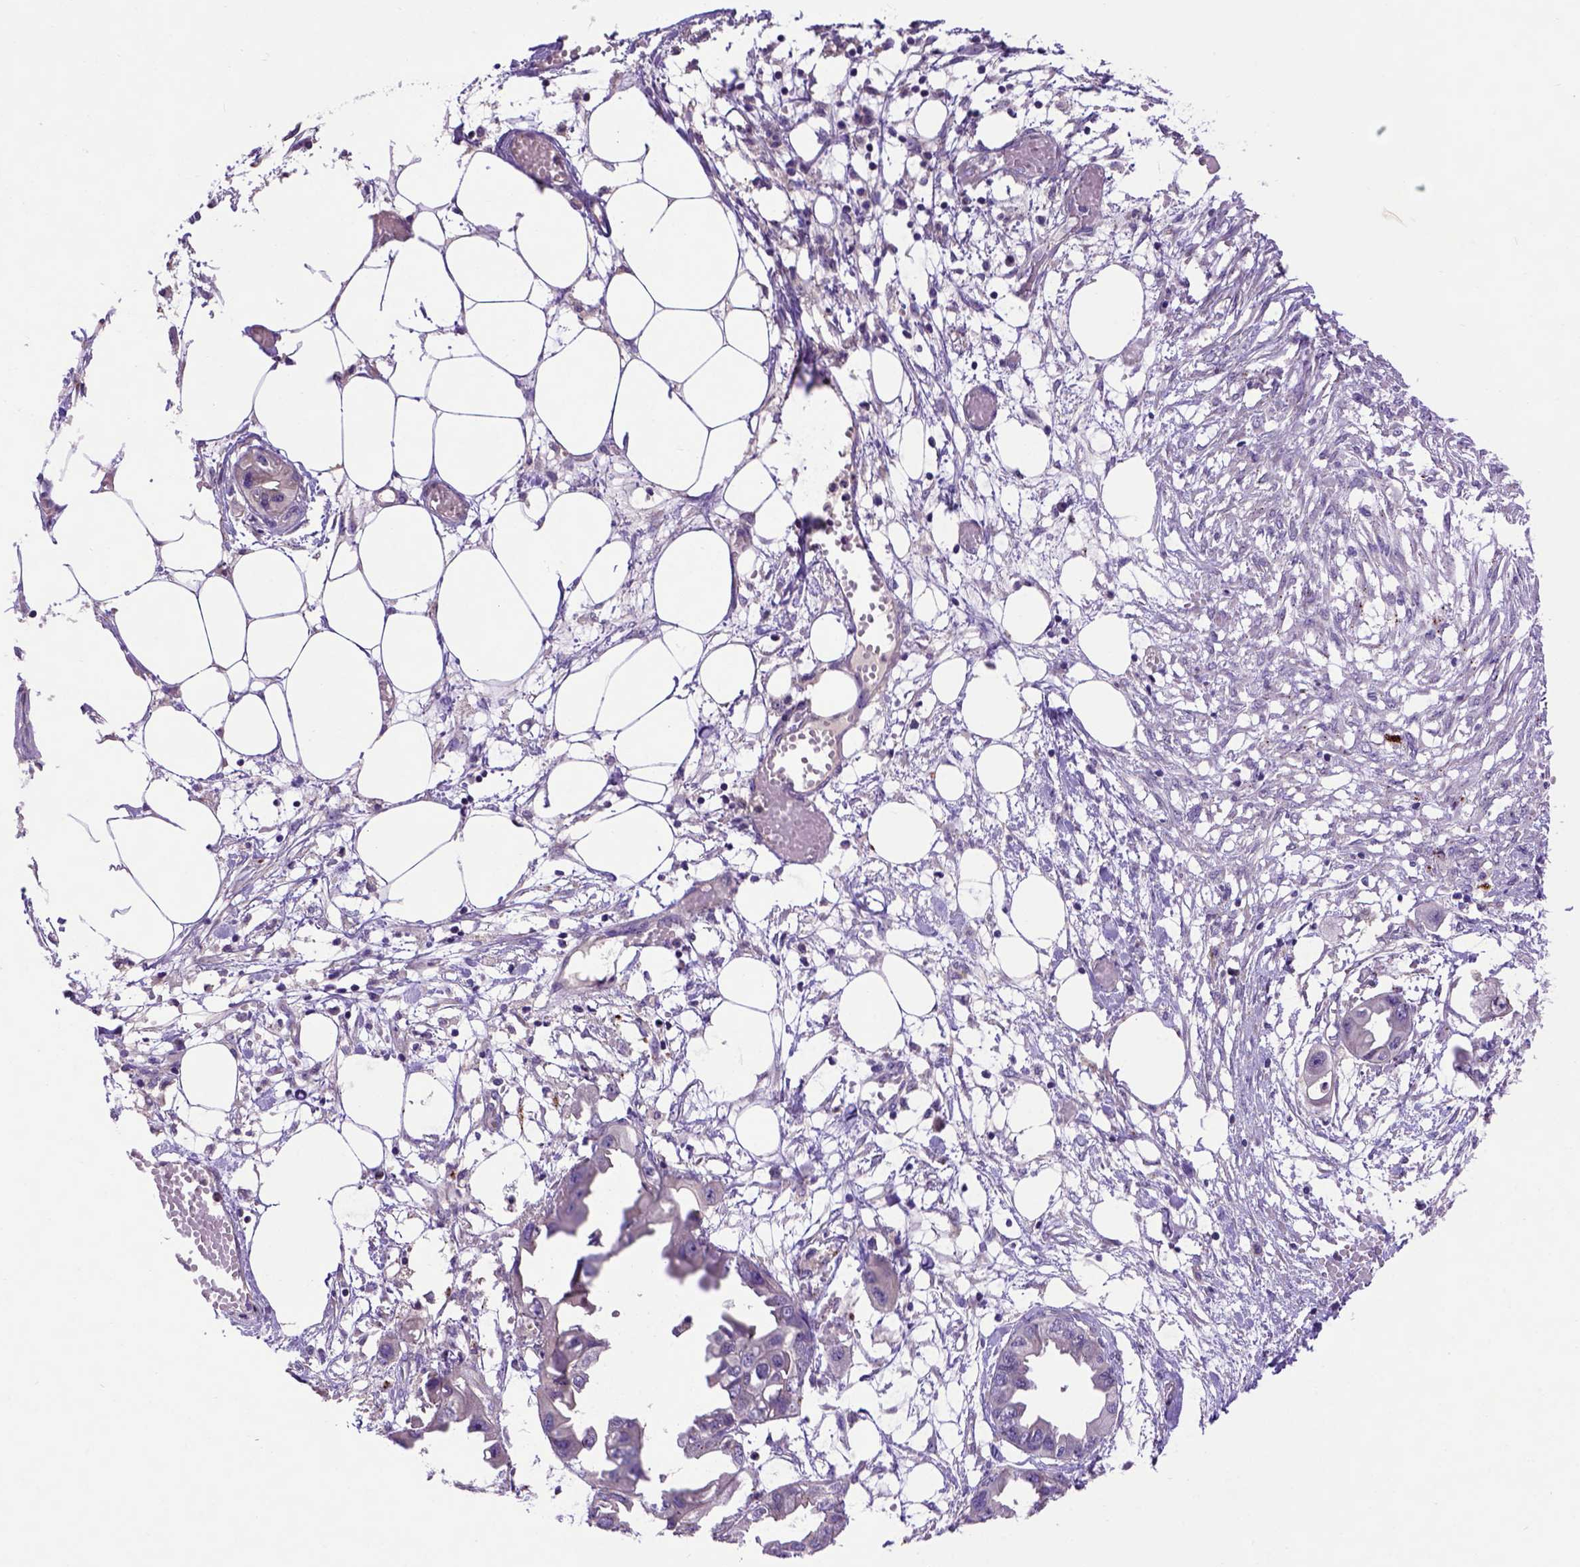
{"staining": {"intensity": "negative", "quantity": "none", "location": "none"}, "tissue": "endometrial cancer", "cell_type": "Tumor cells", "image_type": "cancer", "snomed": [{"axis": "morphology", "description": "Adenocarcinoma, NOS"}, {"axis": "morphology", "description": "Adenocarcinoma, metastatic, NOS"}, {"axis": "topography", "description": "Adipose tissue"}, {"axis": "topography", "description": "Endometrium"}], "caption": "The photomicrograph shows no significant expression in tumor cells of endometrial metastatic adenocarcinoma.", "gene": "ADAM12", "patient": {"sex": "female", "age": 67}}